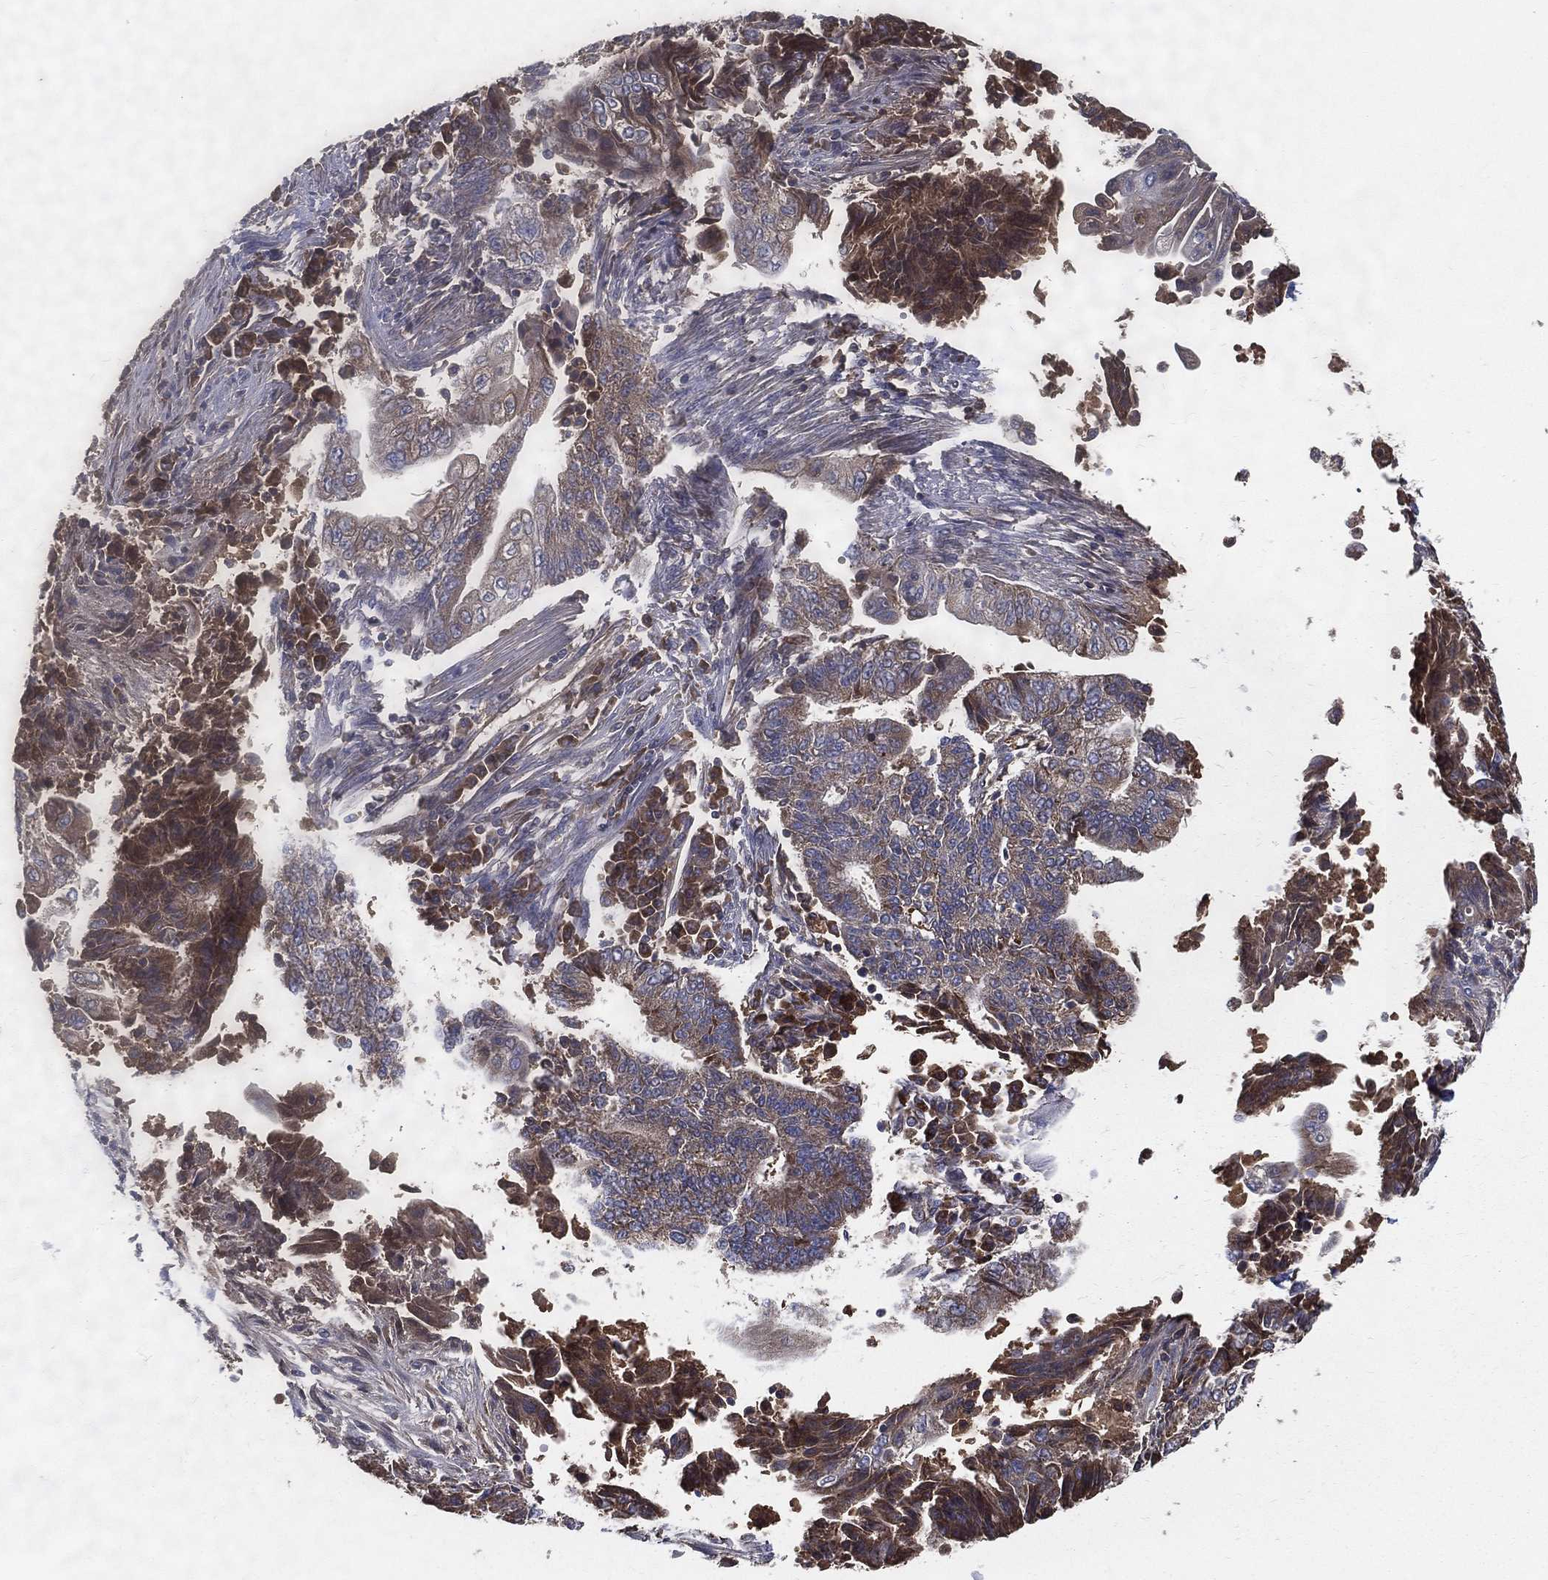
{"staining": {"intensity": "moderate", "quantity": ">75%", "location": "cytoplasmic/membranous"}, "tissue": "endometrial cancer", "cell_type": "Tumor cells", "image_type": "cancer", "snomed": [{"axis": "morphology", "description": "Adenocarcinoma, NOS"}, {"axis": "topography", "description": "Uterus"}, {"axis": "topography", "description": "Endometrium"}], "caption": "A micrograph of human adenocarcinoma (endometrial) stained for a protein exhibits moderate cytoplasmic/membranous brown staining in tumor cells.", "gene": "MT-ND1", "patient": {"sex": "female", "age": 54}}